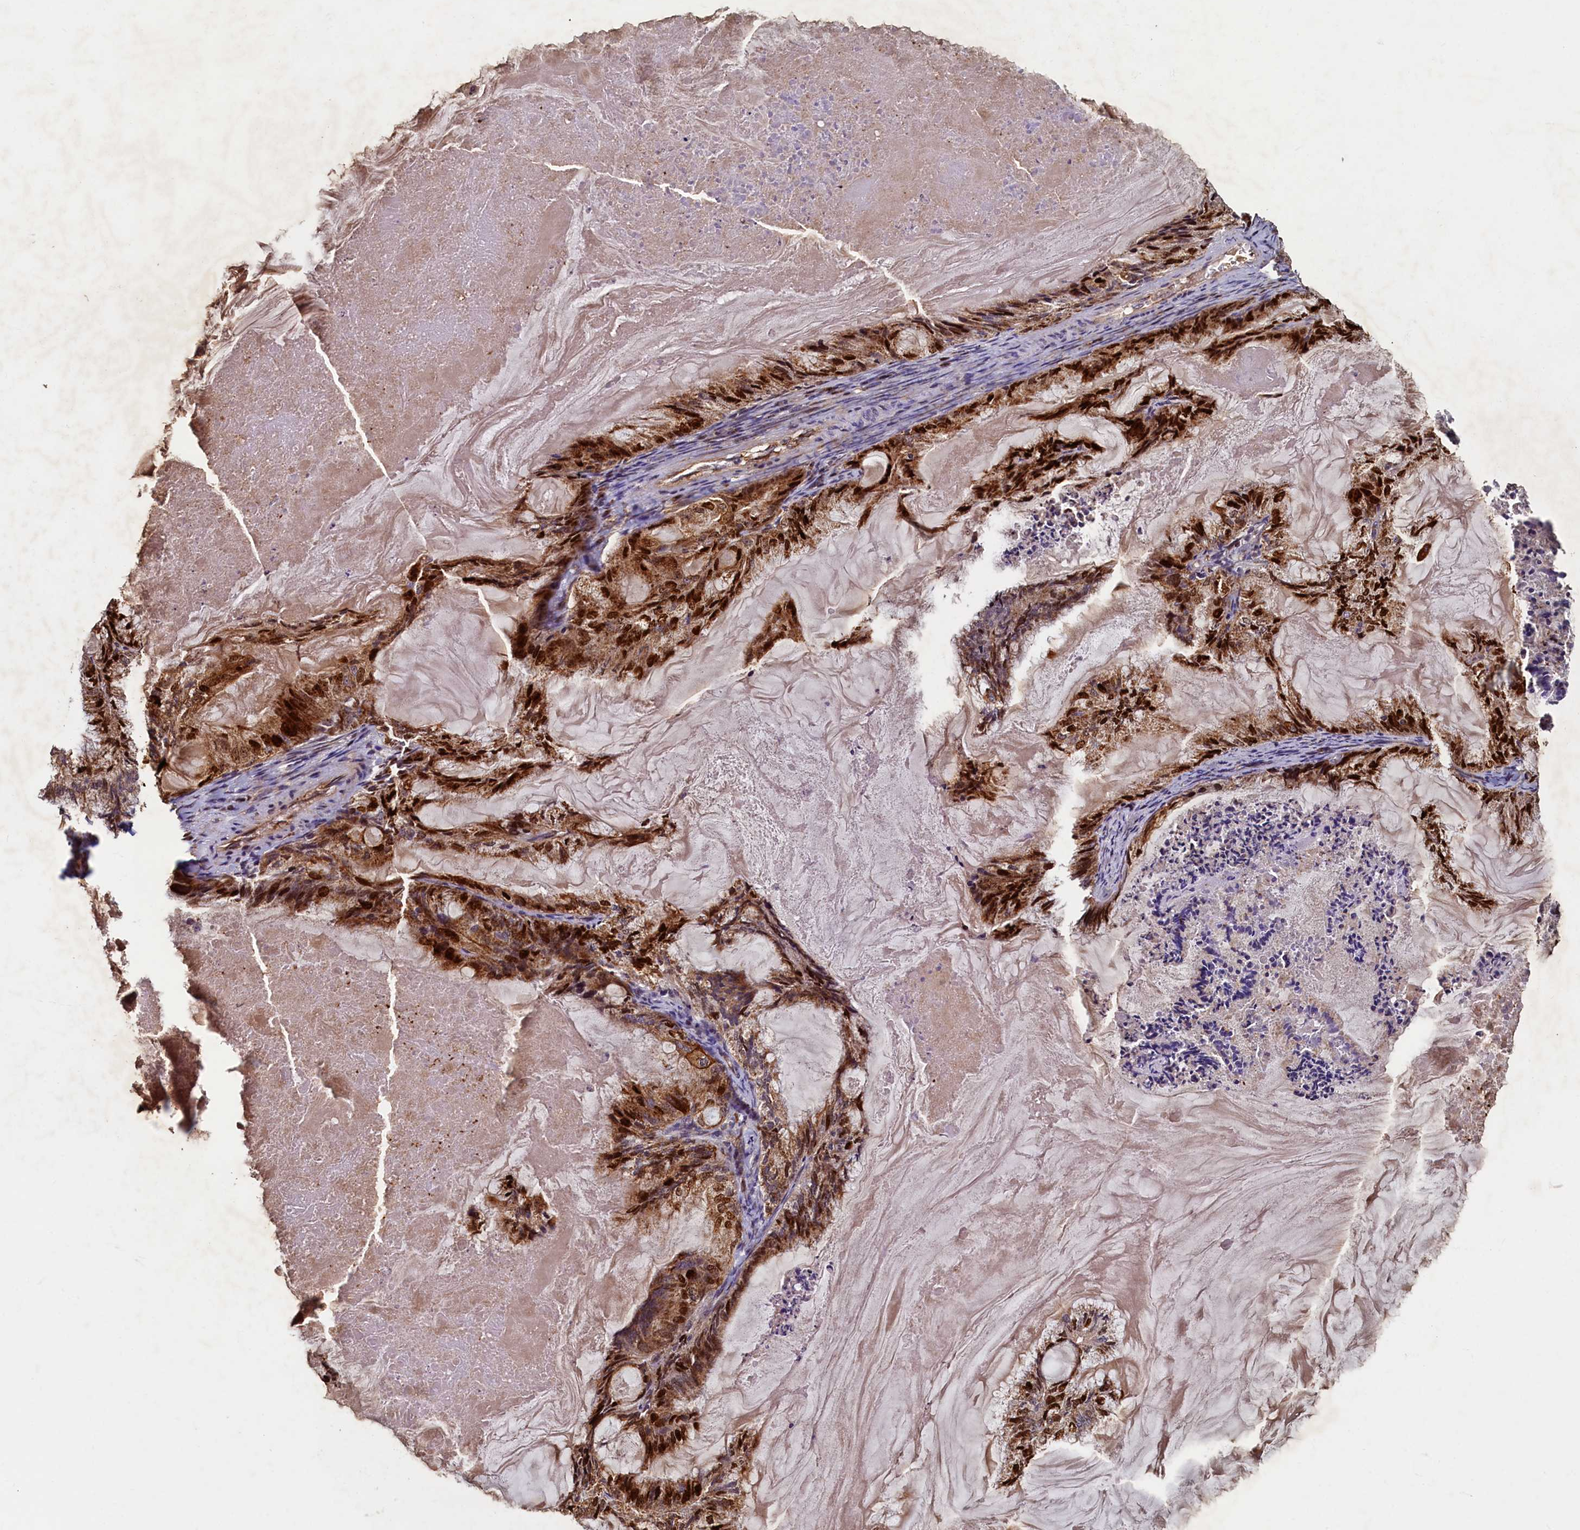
{"staining": {"intensity": "strong", "quantity": ">75%", "location": "cytoplasmic/membranous,nuclear"}, "tissue": "endometrial cancer", "cell_type": "Tumor cells", "image_type": "cancer", "snomed": [{"axis": "morphology", "description": "Adenocarcinoma, NOS"}, {"axis": "topography", "description": "Endometrium"}], "caption": "Strong cytoplasmic/membranous and nuclear protein expression is present in approximately >75% of tumor cells in endometrial cancer. The protein is stained brown, and the nuclei are stained in blue (DAB IHC with brightfield microscopy, high magnification).", "gene": "NCKAP5L", "patient": {"sex": "female", "age": 86}}